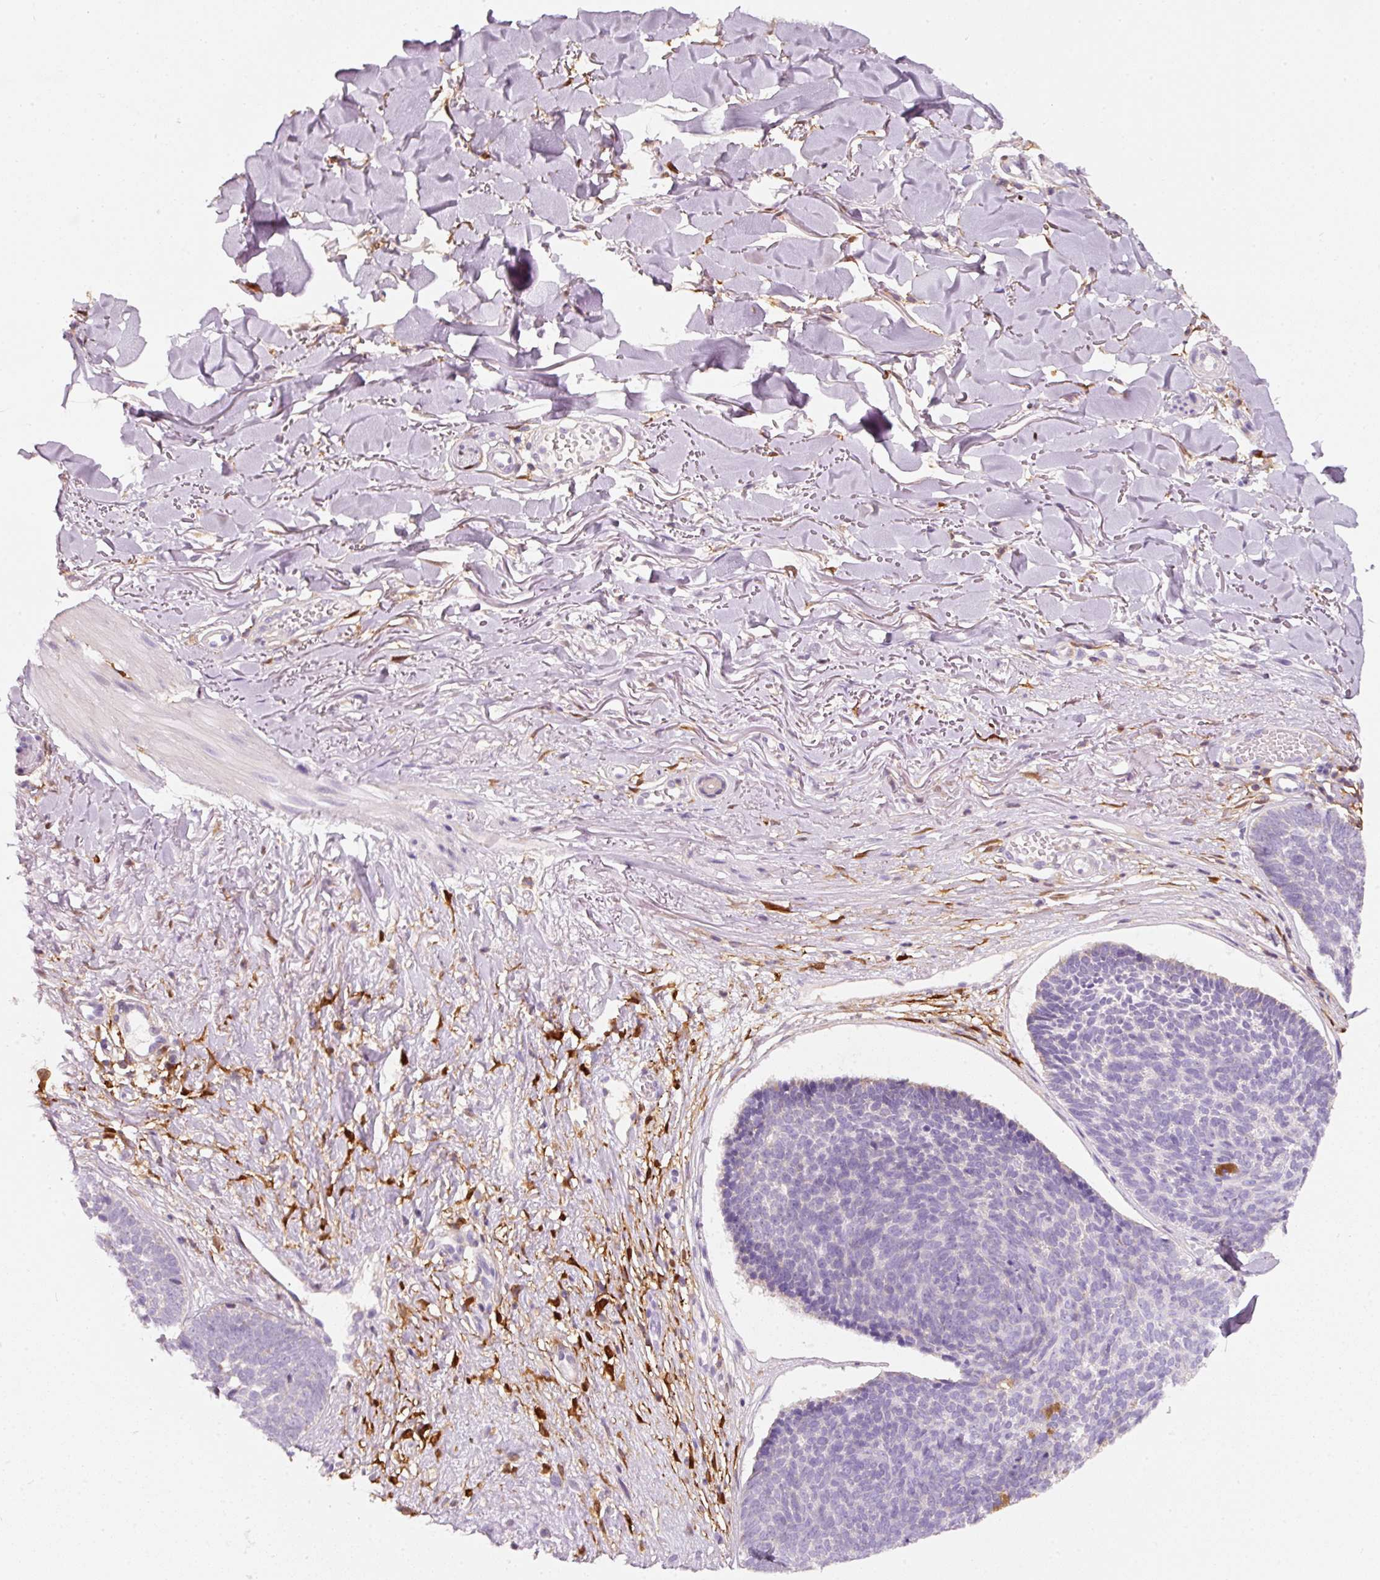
{"staining": {"intensity": "negative", "quantity": "none", "location": "none"}, "tissue": "skin cancer", "cell_type": "Tumor cells", "image_type": "cancer", "snomed": [{"axis": "morphology", "description": "Basal cell carcinoma"}, {"axis": "topography", "description": "Skin"}, {"axis": "topography", "description": "Skin of neck"}, {"axis": "topography", "description": "Skin of shoulder"}, {"axis": "topography", "description": "Skin of back"}], "caption": "Tumor cells are negative for protein expression in human skin basal cell carcinoma.", "gene": "IQGAP2", "patient": {"sex": "male", "age": 80}}